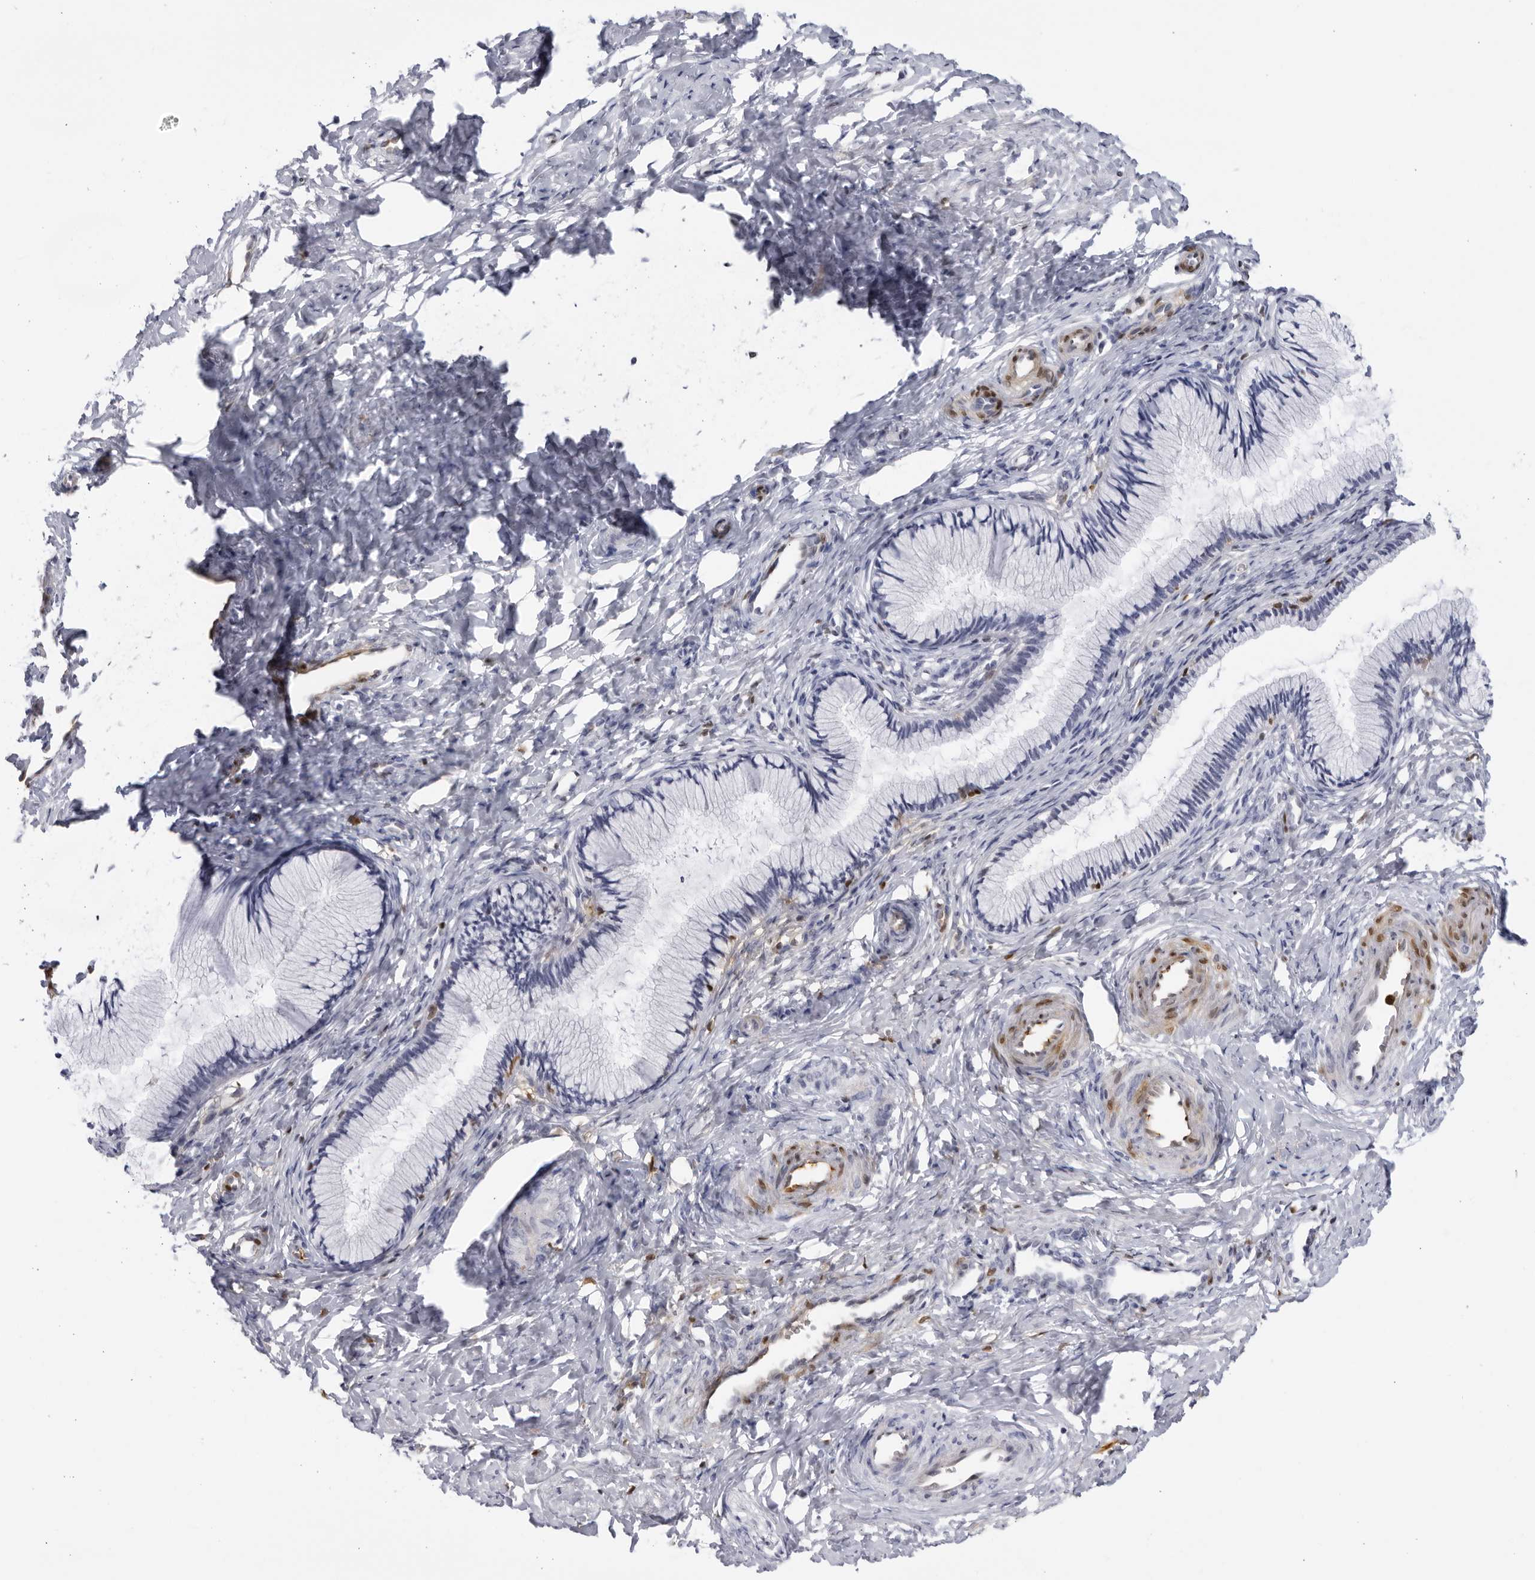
{"staining": {"intensity": "negative", "quantity": "none", "location": "none"}, "tissue": "cervix", "cell_type": "Glandular cells", "image_type": "normal", "snomed": [{"axis": "morphology", "description": "Normal tissue, NOS"}, {"axis": "topography", "description": "Cervix"}], "caption": "This is an IHC image of unremarkable cervix. There is no positivity in glandular cells.", "gene": "CNBD1", "patient": {"sex": "female", "age": 27}}